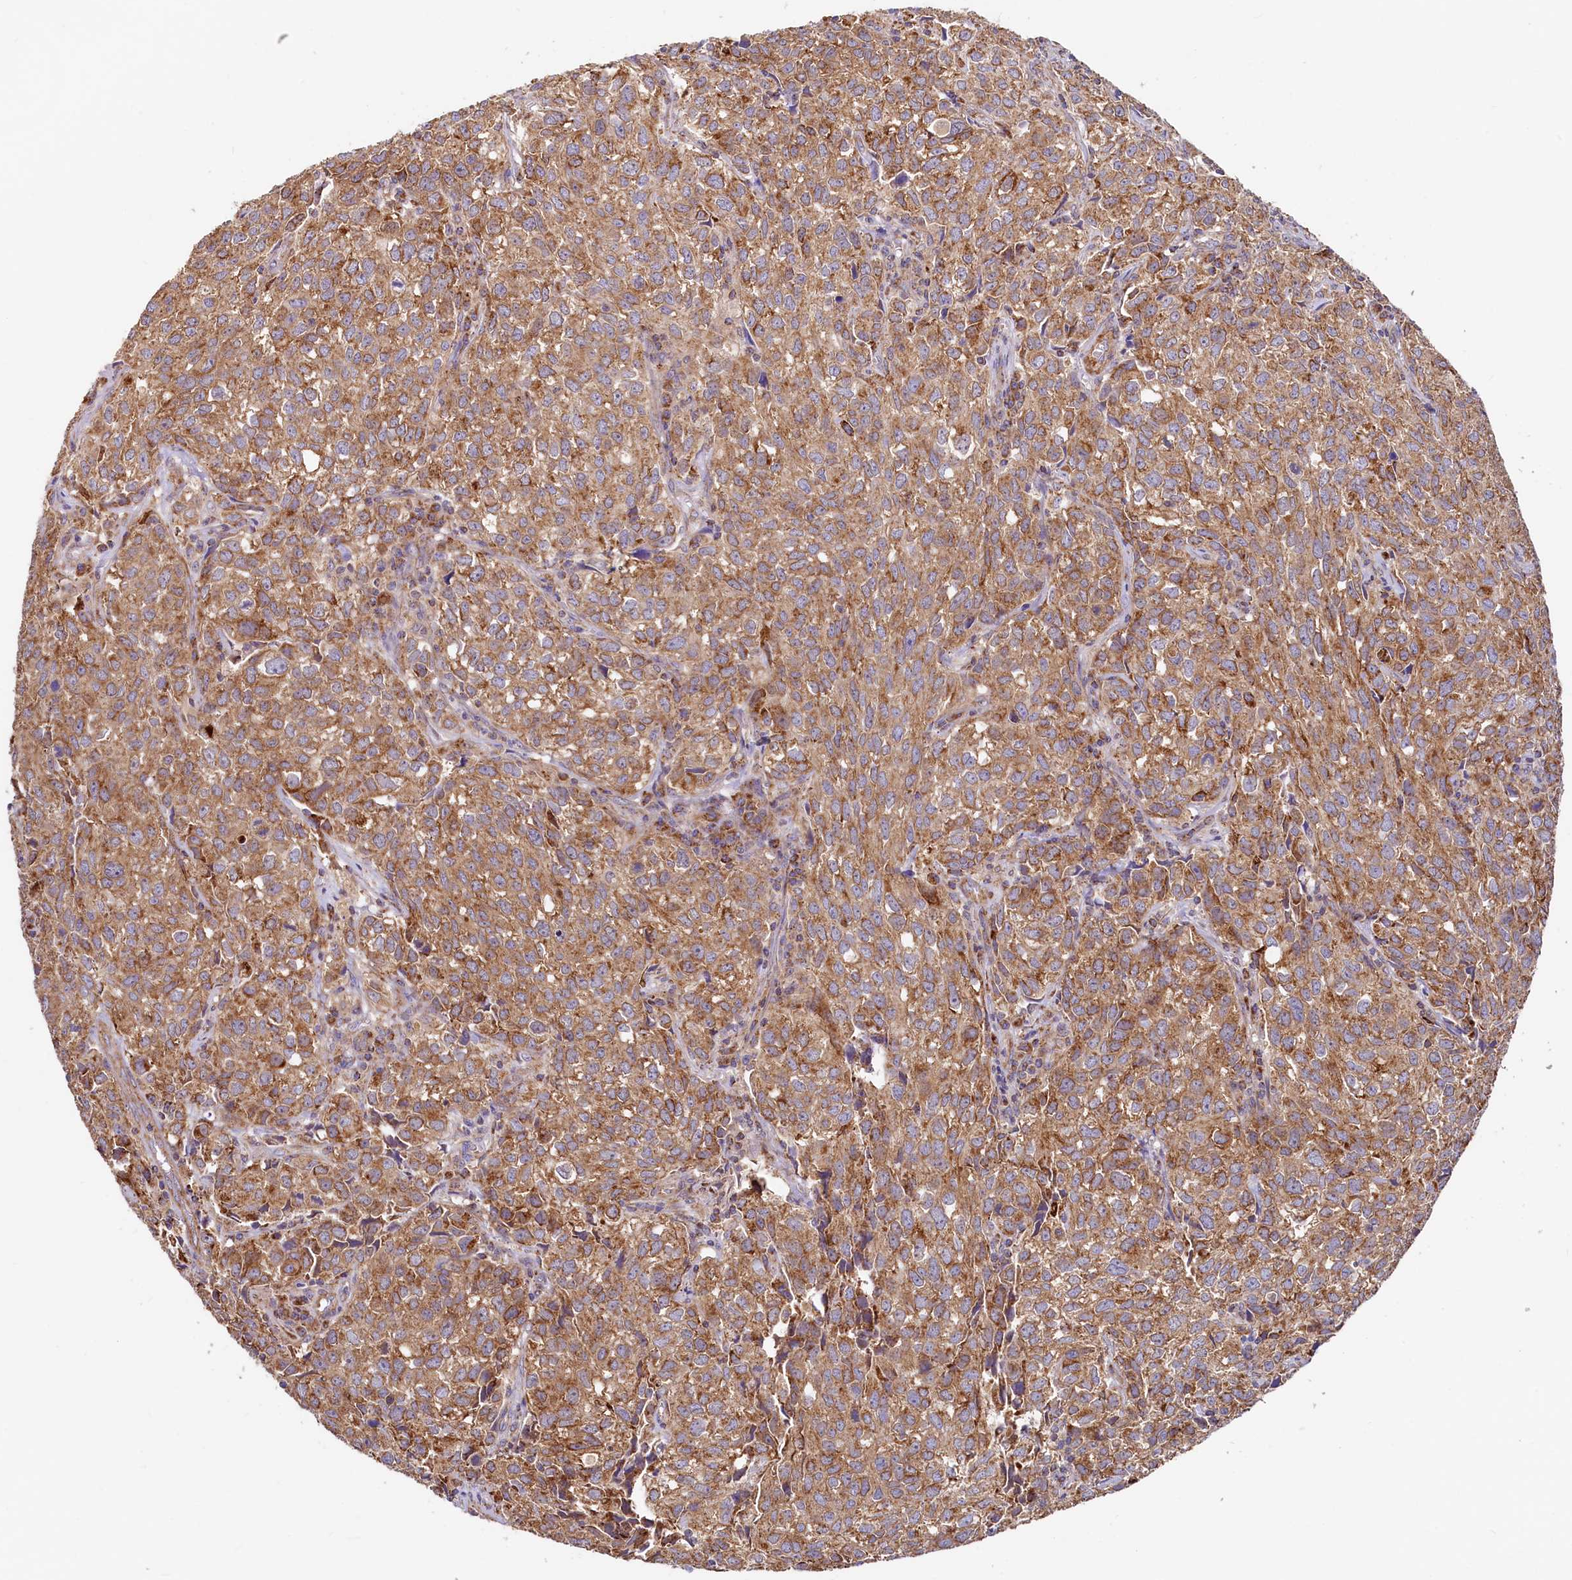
{"staining": {"intensity": "moderate", "quantity": ">75%", "location": "cytoplasmic/membranous"}, "tissue": "urothelial cancer", "cell_type": "Tumor cells", "image_type": "cancer", "snomed": [{"axis": "morphology", "description": "Urothelial carcinoma, High grade"}, {"axis": "topography", "description": "Urinary bladder"}], "caption": "Immunohistochemistry (IHC) staining of urothelial cancer, which shows medium levels of moderate cytoplasmic/membranous staining in approximately >75% of tumor cells indicating moderate cytoplasmic/membranous protein positivity. The staining was performed using DAB (brown) for protein detection and nuclei were counterstained in hematoxylin (blue).", "gene": "CIAO3", "patient": {"sex": "female", "age": 75}}